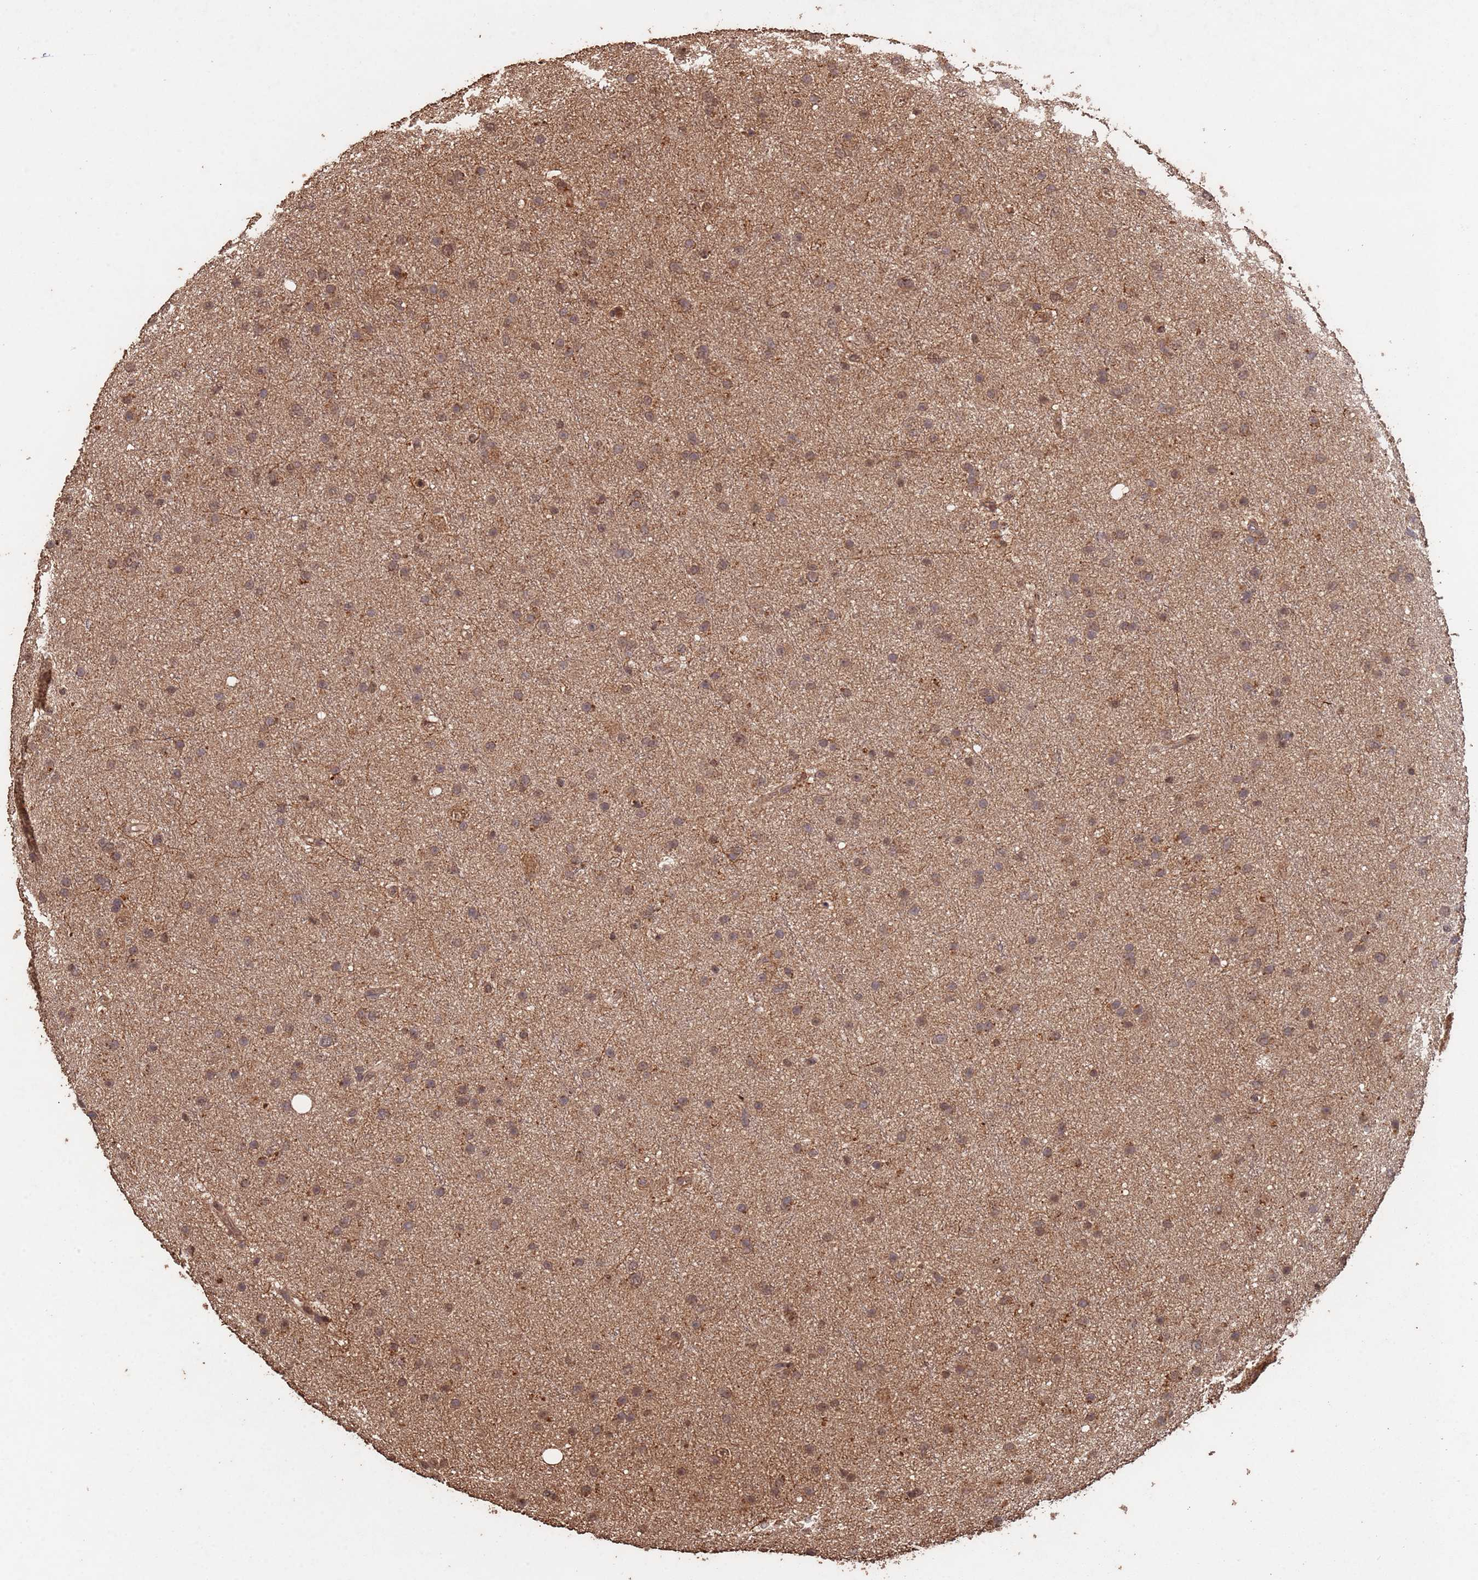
{"staining": {"intensity": "moderate", "quantity": ">75%", "location": "cytoplasmic/membranous,nuclear"}, "tissue": "glioma", "cell_type": "Tumor cells", "image_type": "cancer", "snomed": [{"axis": "morphology", "description": "Glioma, malignant, Low grade"}, {"axis": "topography", "description": "Cerebral cortex"}], "caption": "DAB immunohistochemical staining of malignant low-grade glioma reveals moderate cytoplasmic/membranous and nuclear protein staining in approximately >75% of tumor cells. The protein of interest is shown in brown color, while the nuclei are stained blue.", "gene": "FRAT1", "patient": {"sex": "female", "age": 39}}